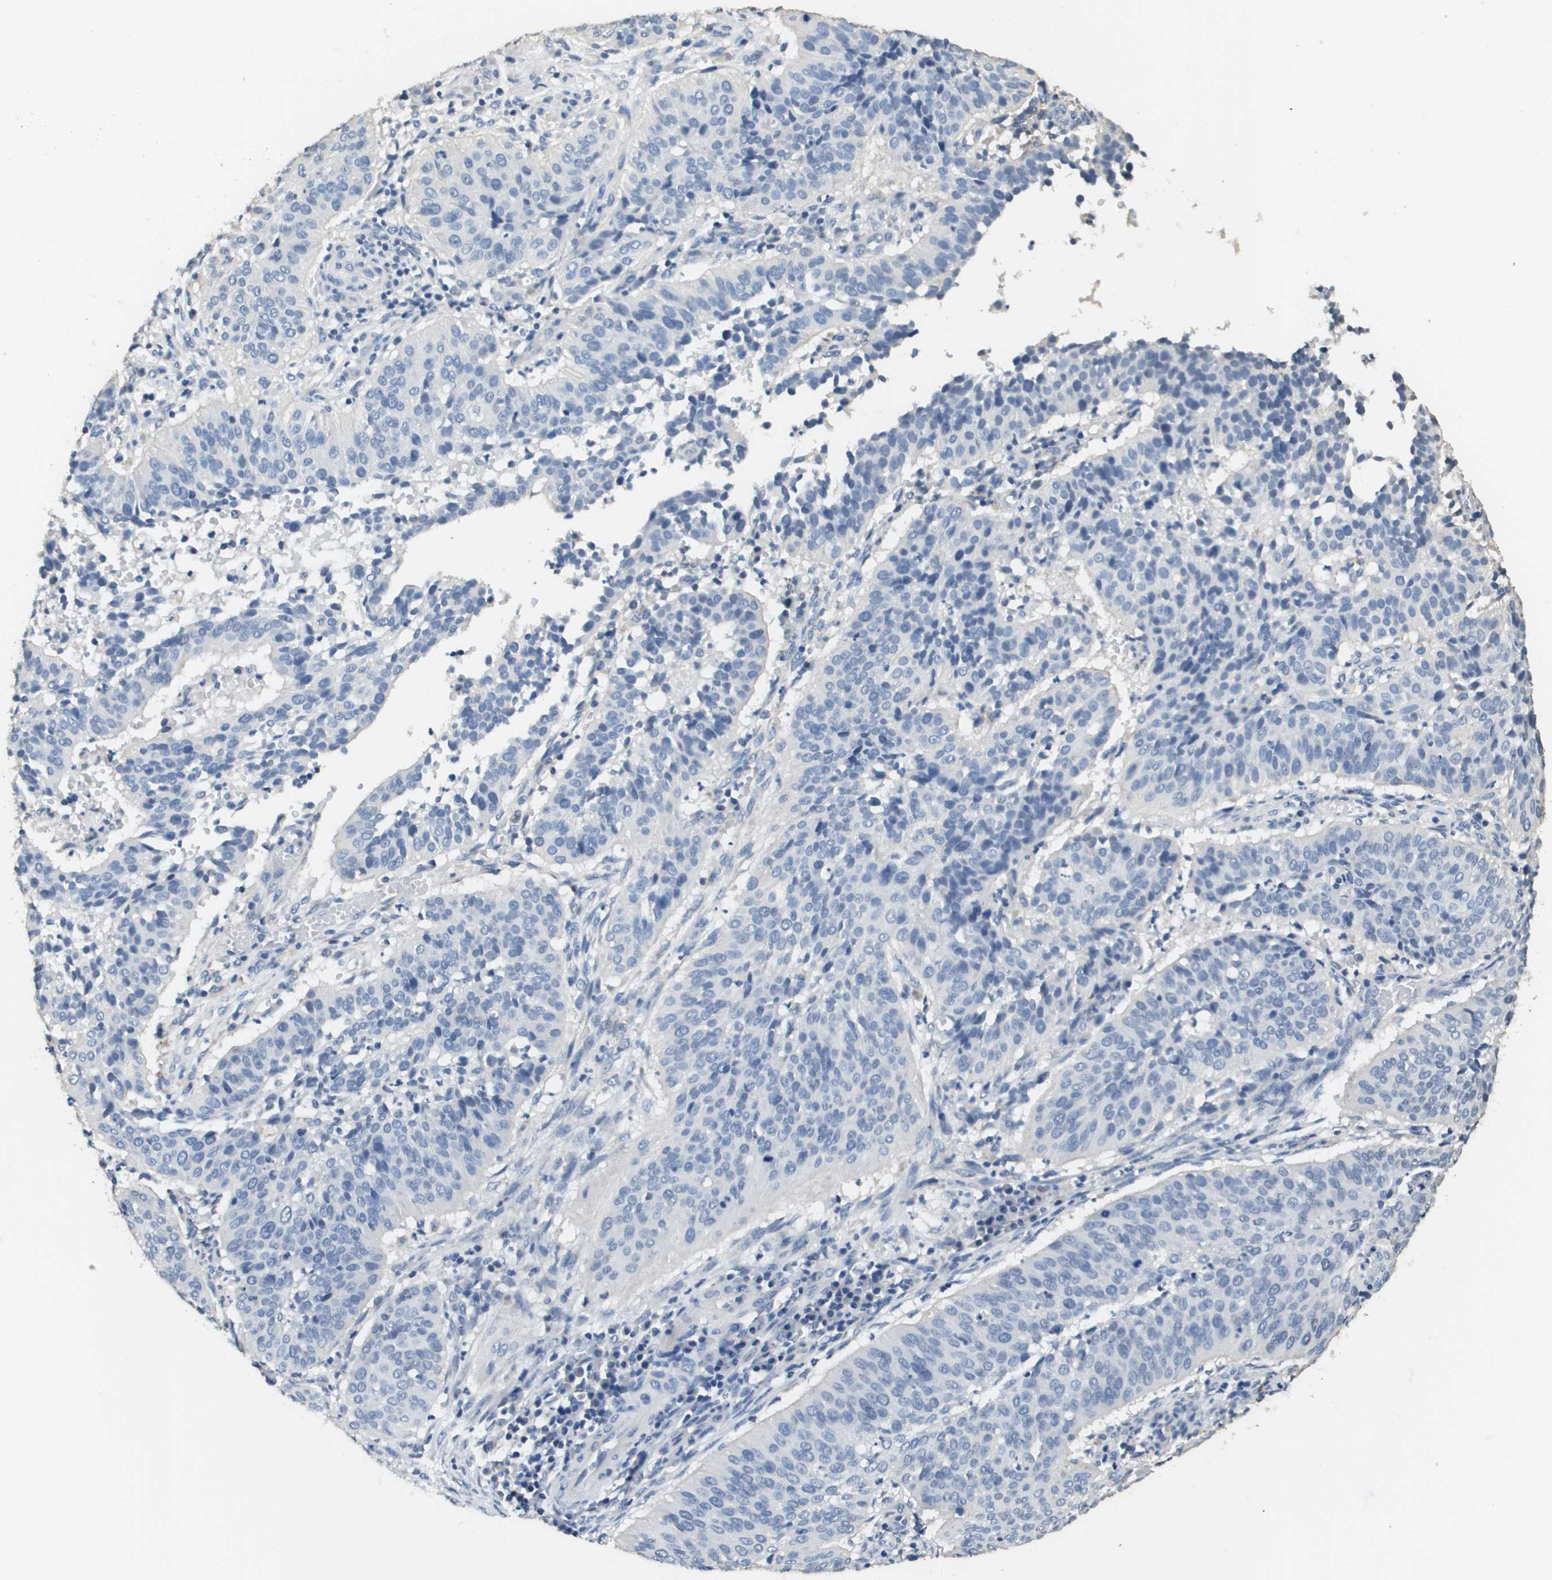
{"staining": {"intensity": "negative", "quantity": "none", "location": "none"}, "tissue": "cervical cancer", "cell_type": "Tumor cells", "image_type": "cancer", "snomed": [{"axis": "morphology", "description": "Normal tissue, NOS"}, {"axis": "morphology", "description": "Squamous cell carcinoma, NOS"}, {"axis": "topography", "description": "Cervix"}], "caption": "An IHC photomicrograph of cervical cancer is shown. There is no staining in tumor cells of cervical cancer.", "gene": "MT3", "patient": {"sex": "female", "age": 39}}